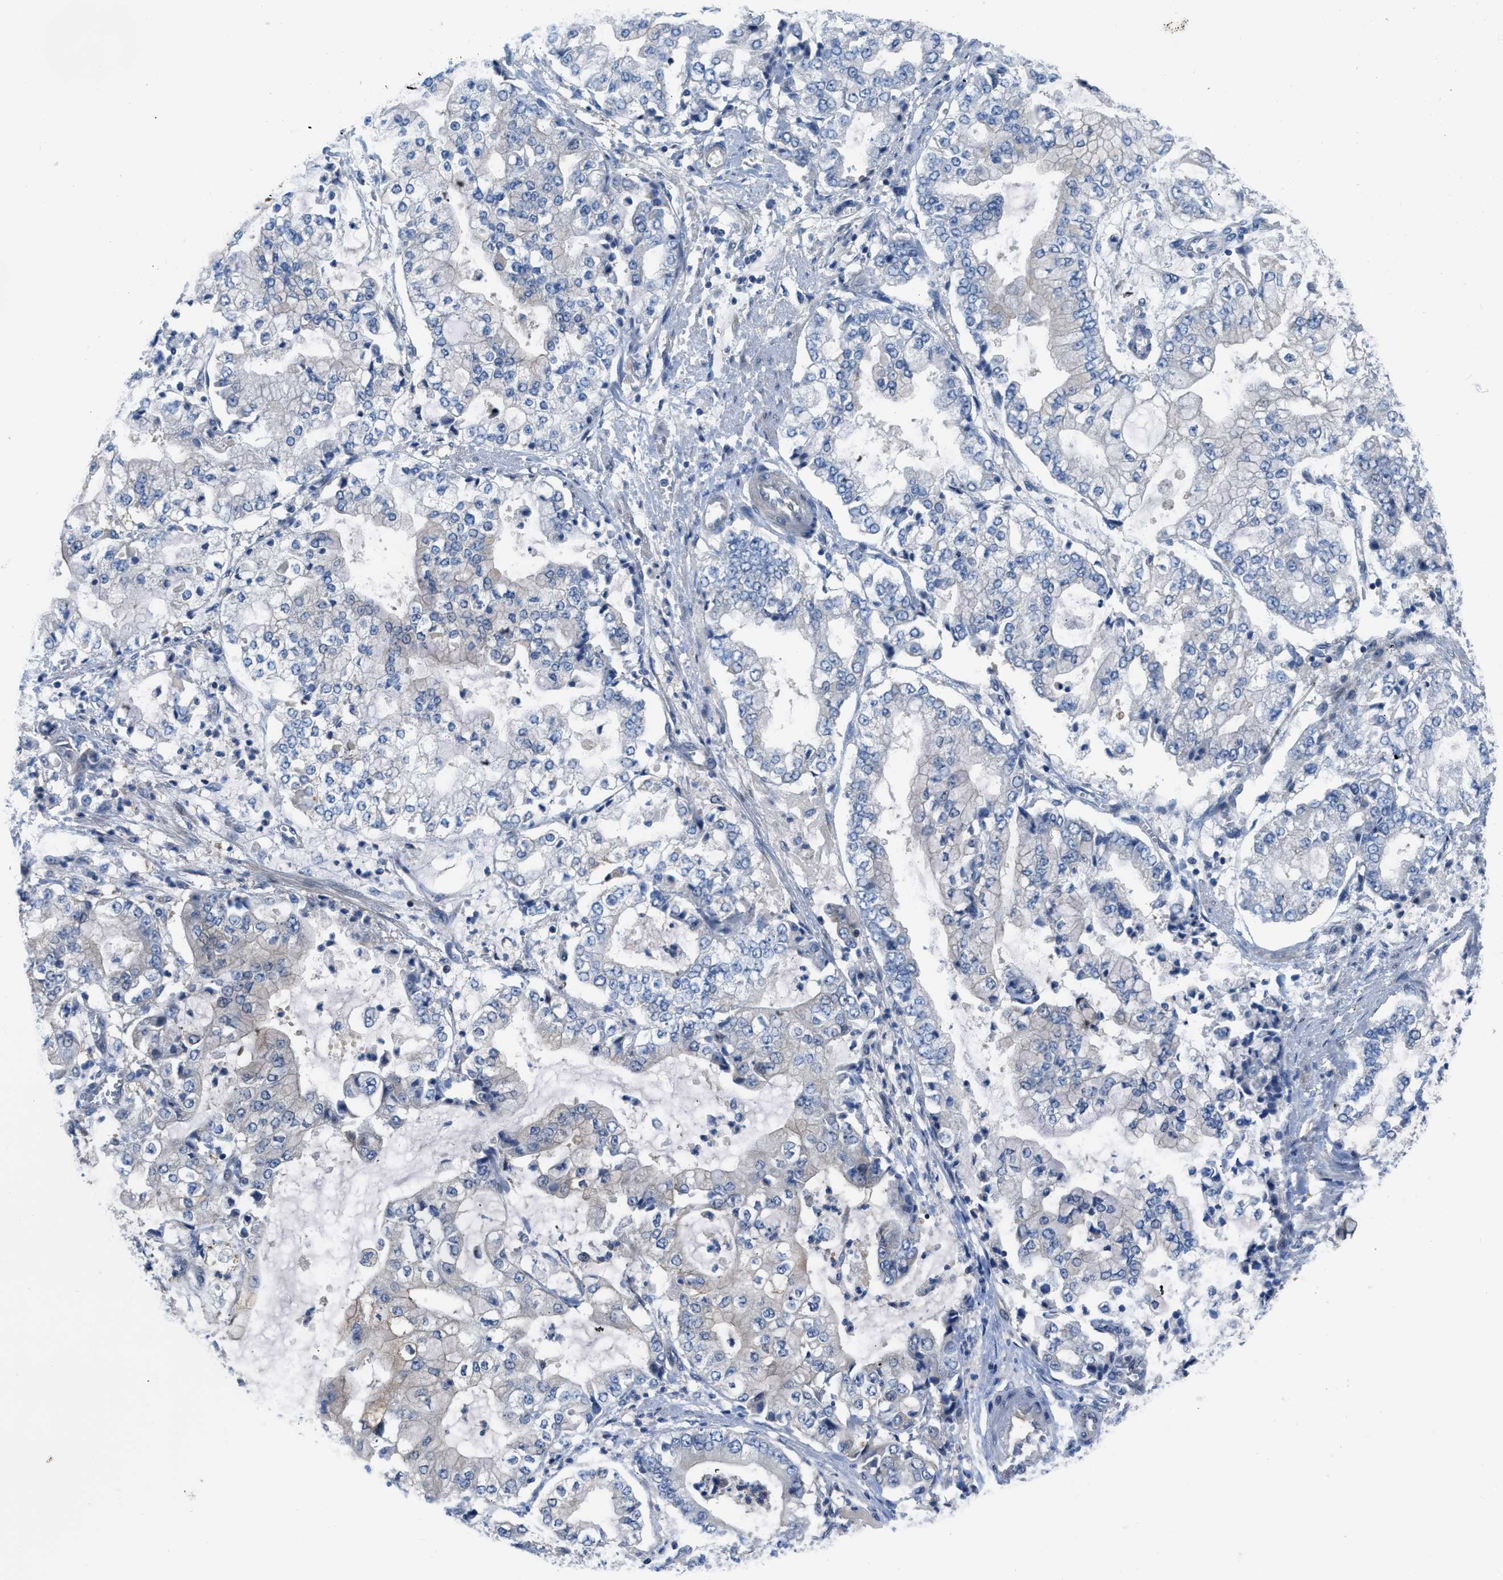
{"staining": {"intensity": "negative", "quantity": "none", "location": "none"}, "tissue": "stomach cancer", "cell_type": "Tumor cells", "image_type": "cancer", "snomed": [{"axis": "morphology", "description": "Adenocarcinoma, NOS"}, {"axis": "topography", "description": "Stomach"}], "caption": "A high-resolution photomicrograph shows immunohistochemistry staining of stomach adenocarcinoma, which reveals no significant expression in tumor cells.", "gene": "PFKP", "patient": {"sex": "male", "age": 76}}